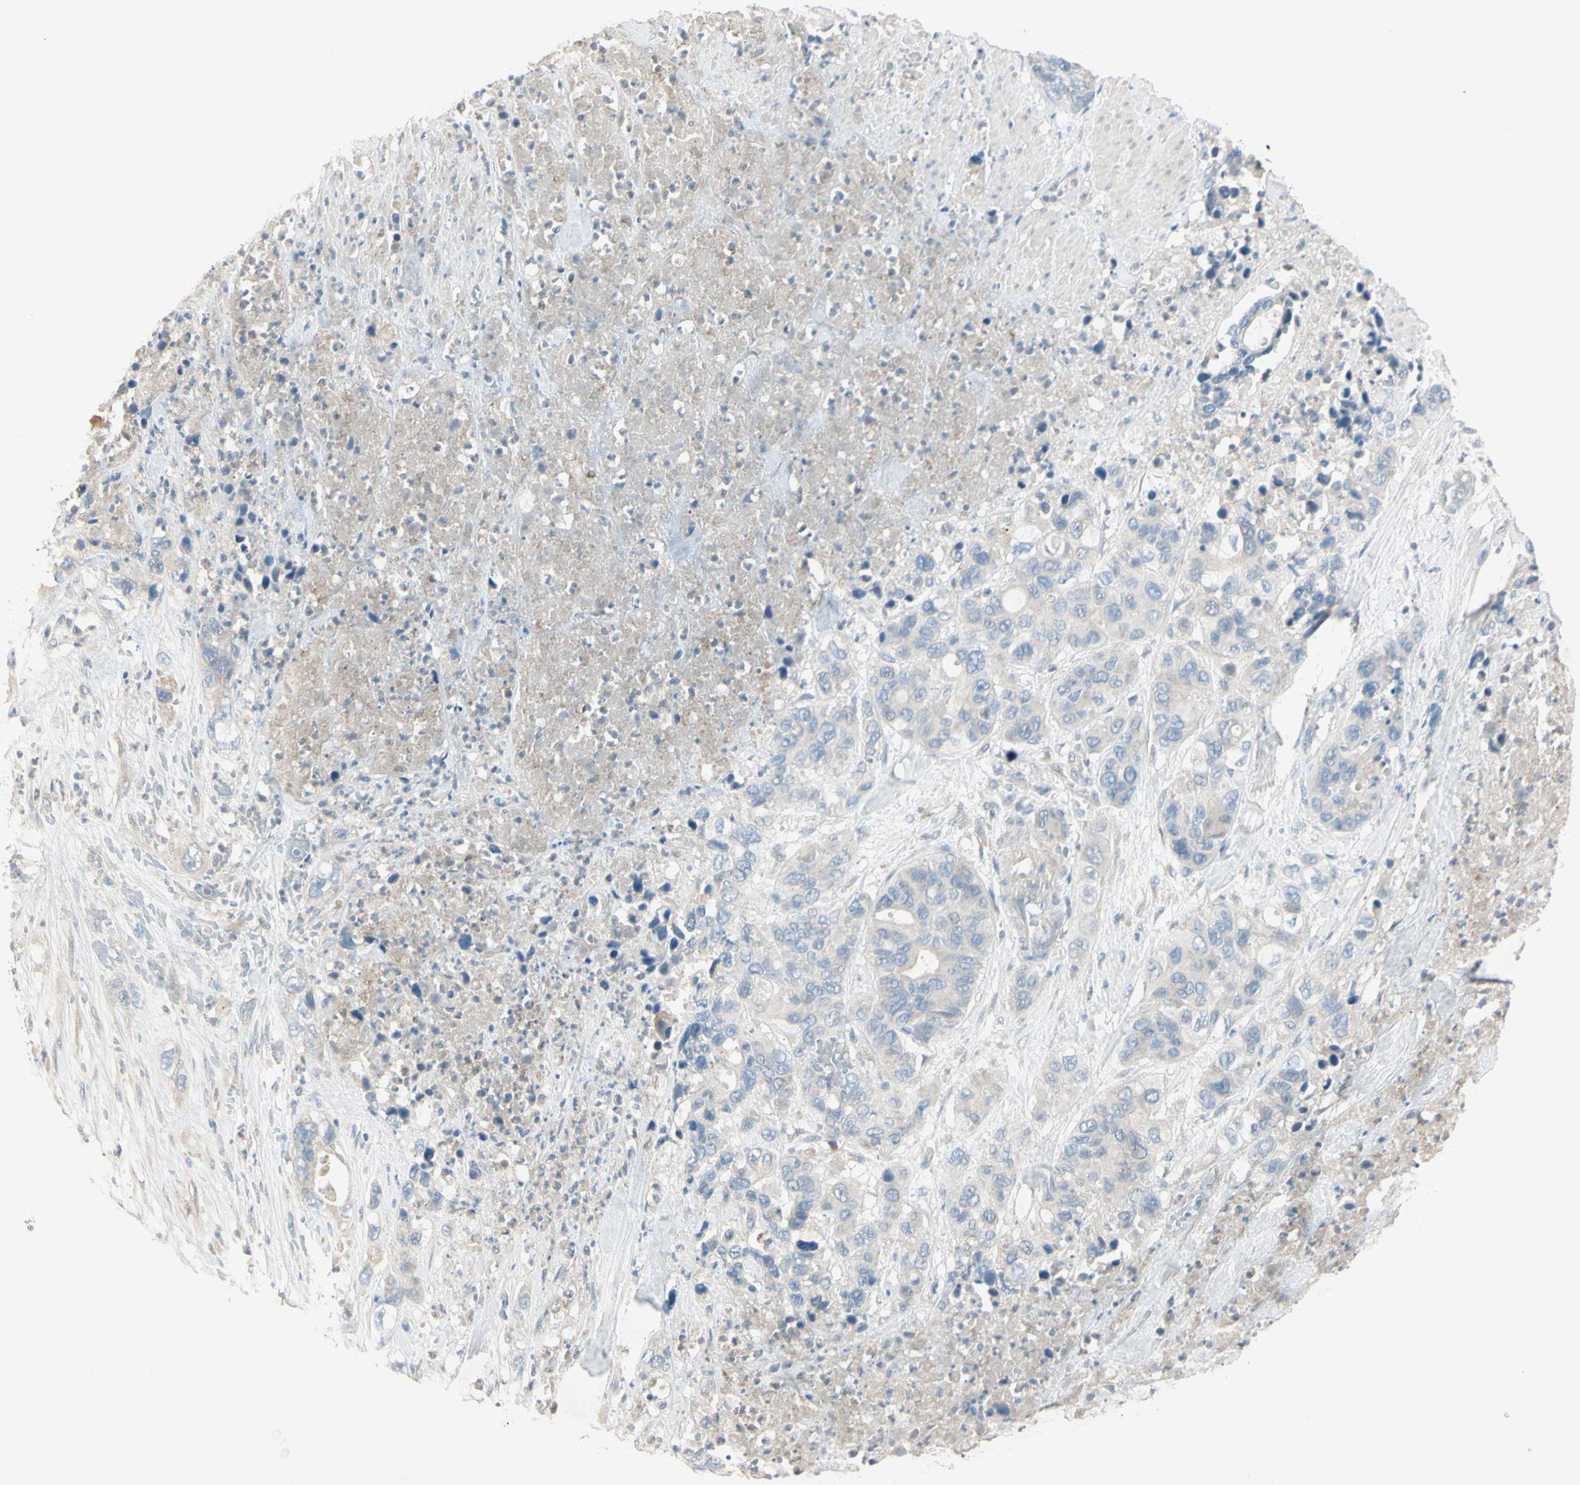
{"staining": {"intensity": "weak", "quantity": "<25%", "location": "cytoplasmic/membranous"}, "tissue": "pancreatic cancer", "cell_type": "Tumor cells", "image_type": "cancer", "snomed": [{"axis": "morphology", "description": "Adenocarcinoma, NOS"}, {"axis": "topography", "description": "Pancreas"}], "caption": "Immunohistochemistry (IHC) of human pancreatic cancer (adenocarcinoma) shows no expression in tumor cells.", "gene": "AATK", "patient": {"sex": "female", "age": 71}}